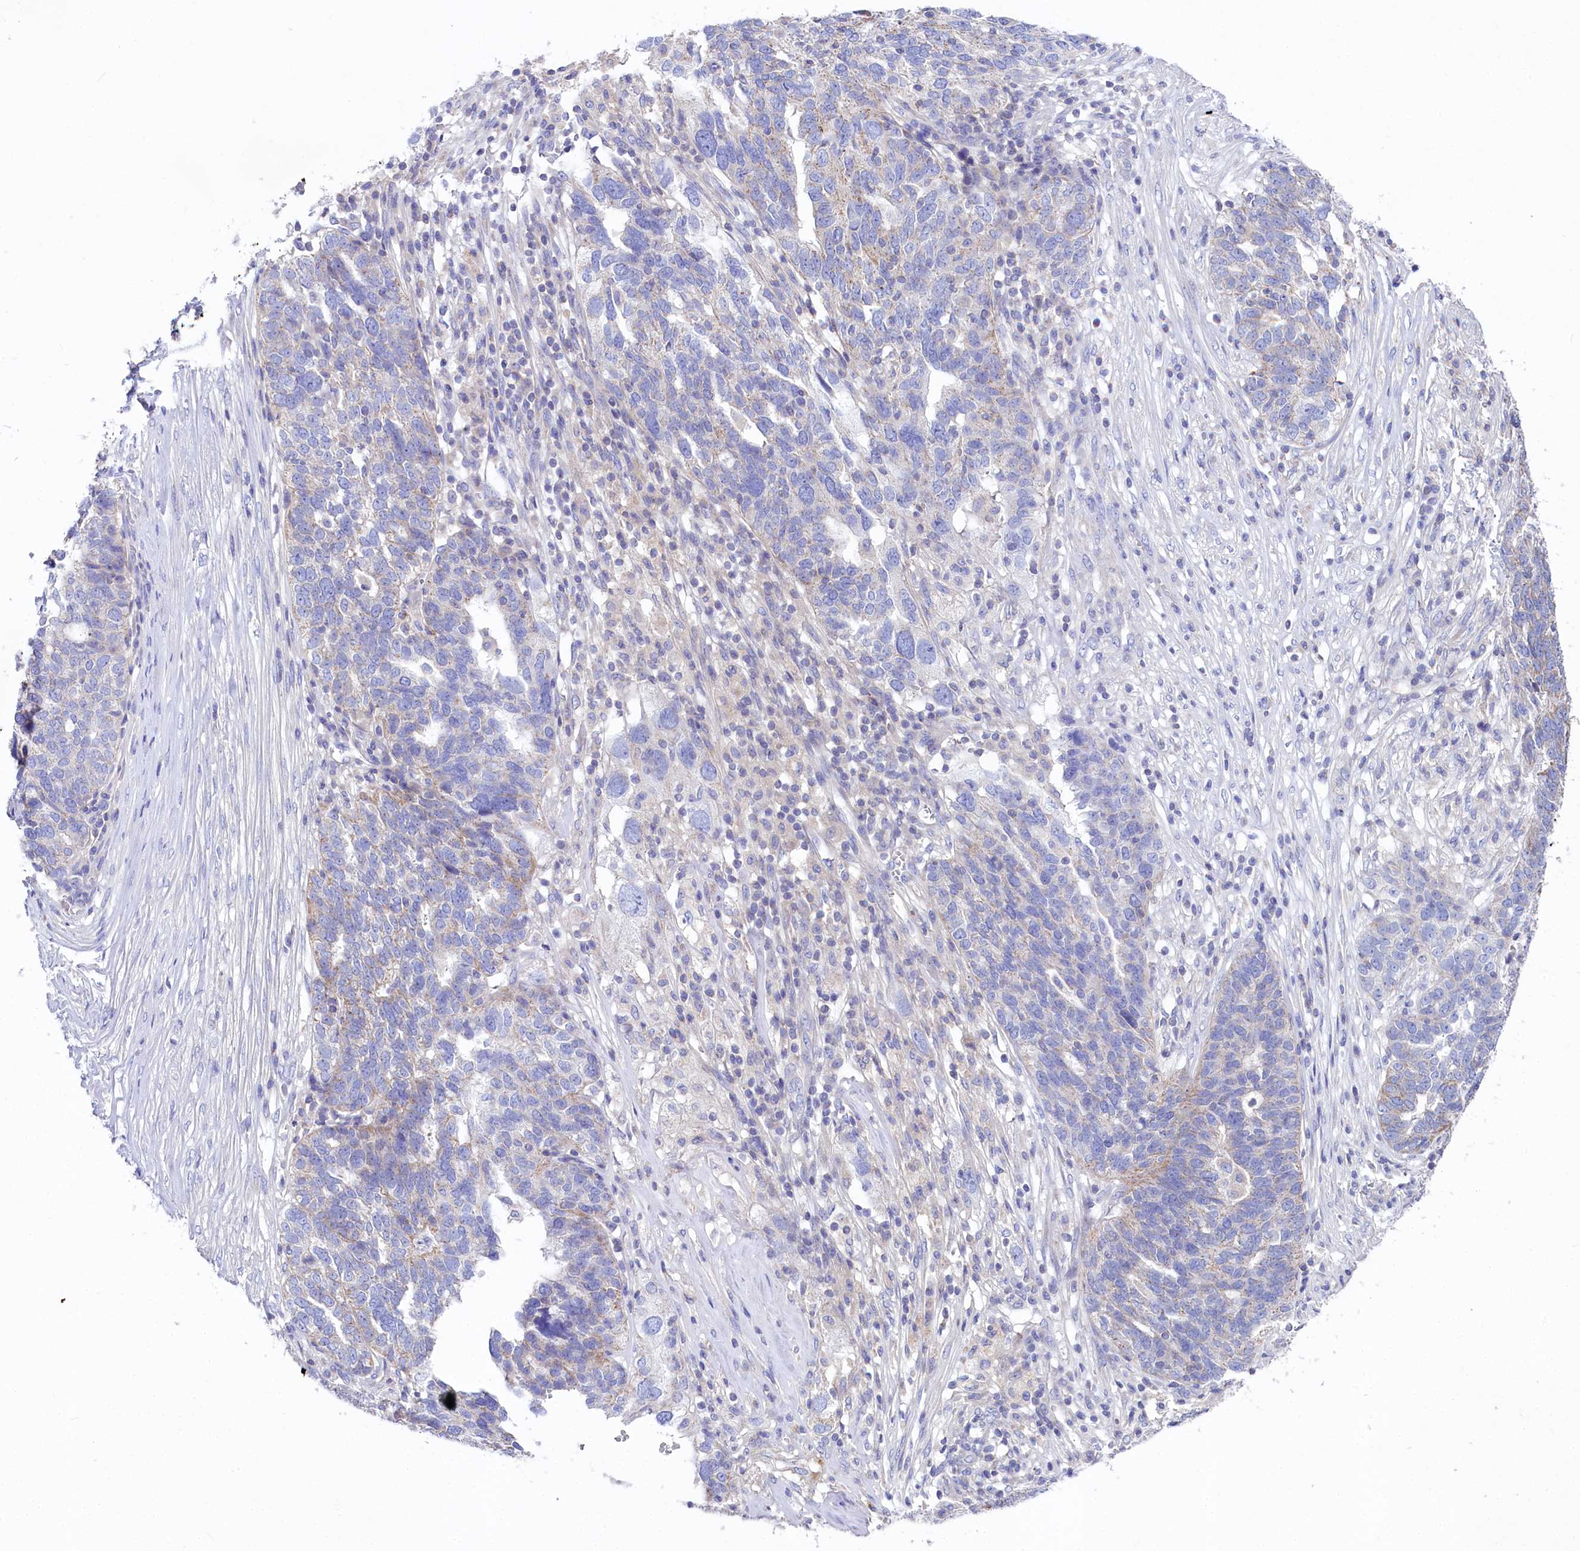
{"staining": {"intensity": "weak", "quantity": "<25%", "location": "cytoplasmic/membranous"}, "tissue": "ovarian cancer", "cell_type": "Tumor cells", "image_type": "cancer", "snomed": [{"axis": "morphology", "description": "Cystadenocarcinoma, serous, NOS"}, {"axis": "topography", "description": "Ovary"}], "caption": "Human ovarian cancer stained for a protein using immunohistochemistry (IHC) displays no staining in tumor cells.", "gene": "VPS26B", "patient": {"sex": "female", "age": 59}}